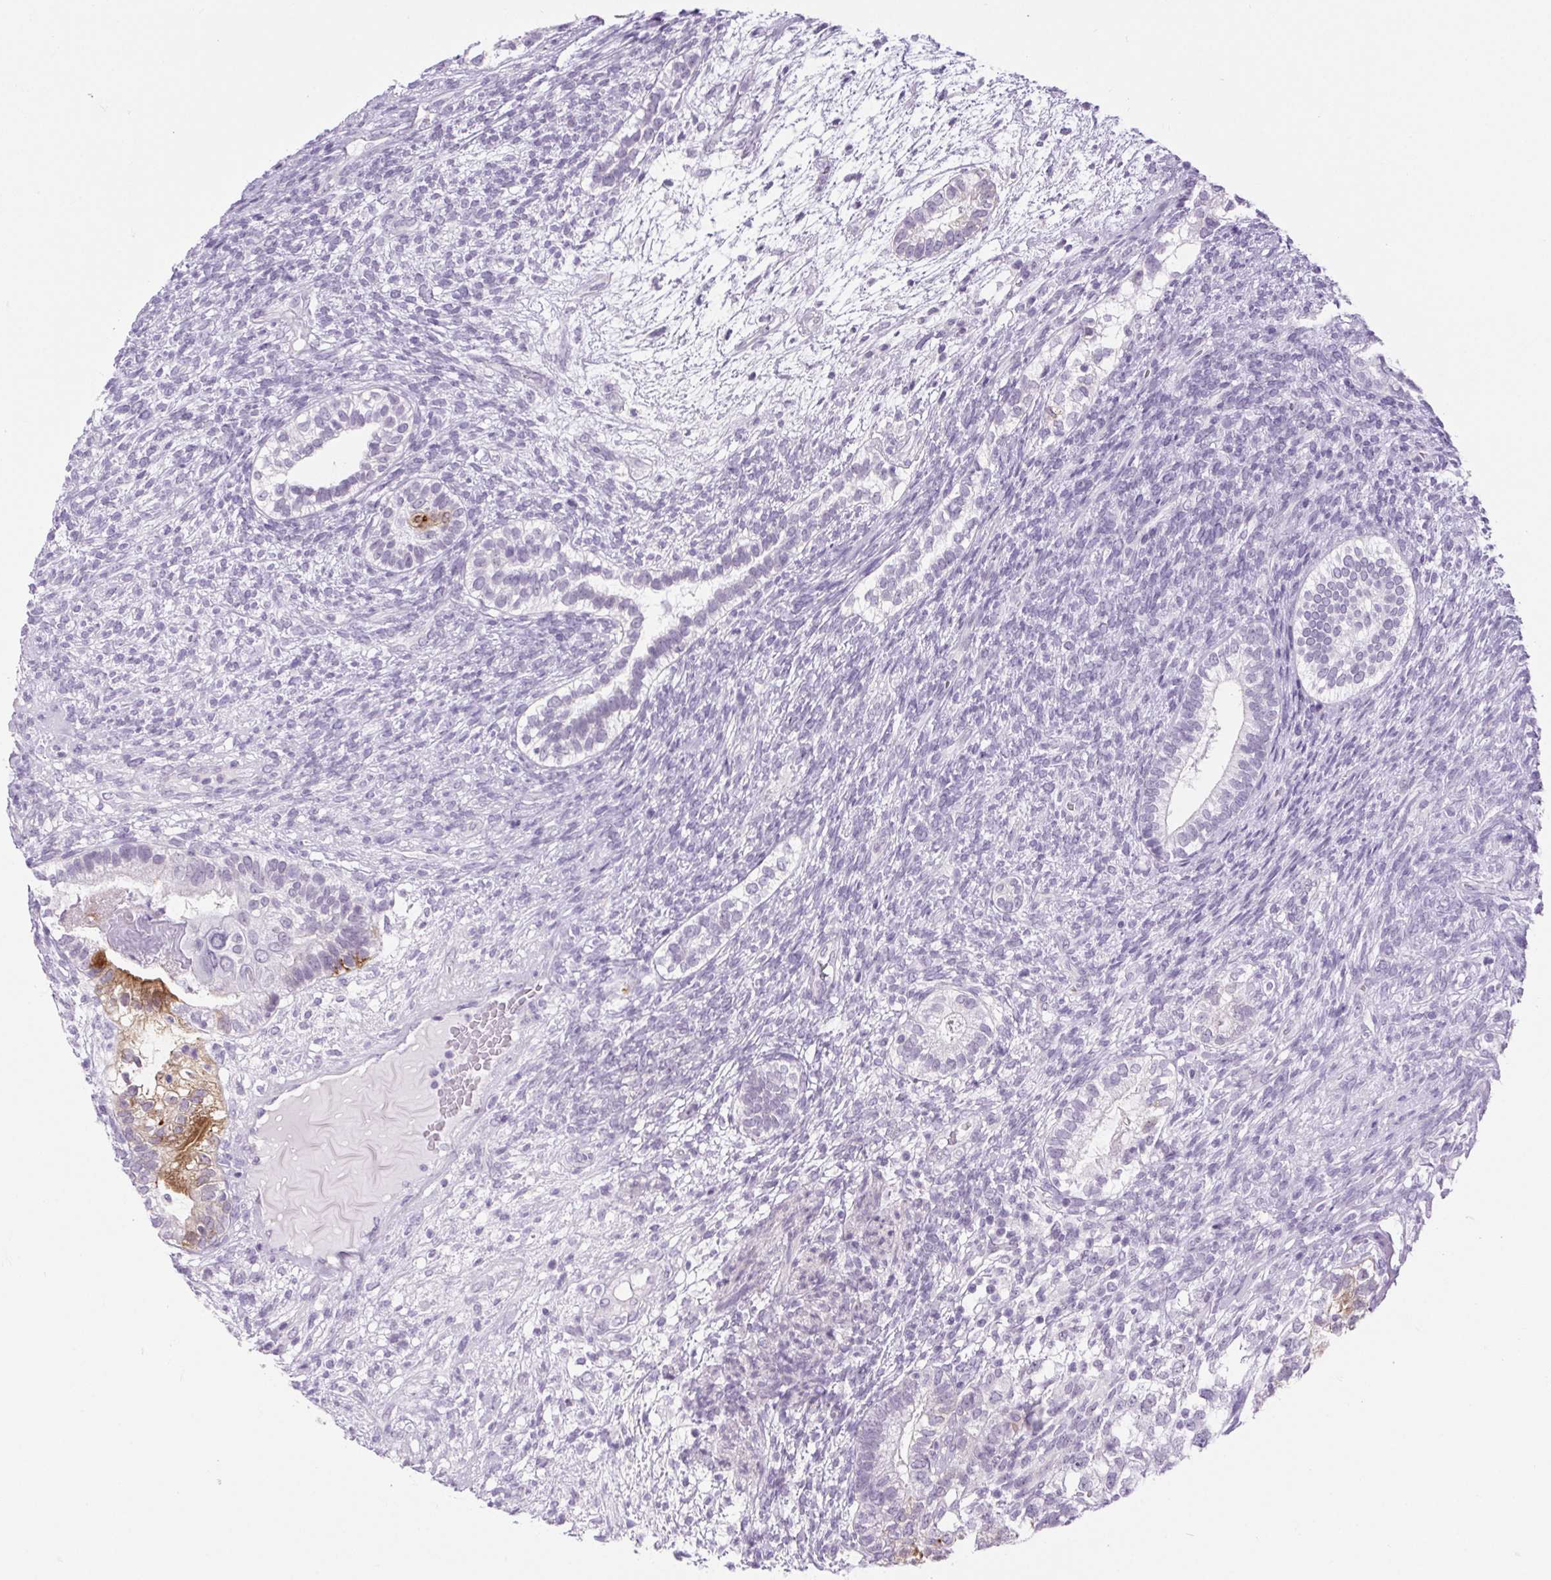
{"staining": {"intensity": "moderate", "quantity": "<25%", "location": "cytoplasmic/membranous"}, "tissue": "testis cancer", "cell_type": "Tumor cells", "image_type": "cancer", "snomed": [{"axis": "morphology", "description": "Seminoma, NOS"}, {"axis": "morphology", "description": "Carcinoma, Embryonal, NOS"}, {"axis": "topography", "description": "Testis"}], "caption": "Brown immunohistochemical staining in testis seminoma reveals moderate cytoplasmic/membranous staining in approximately <25% of tumor cells.", "gene": "BCAS1", "patient": {"sex": "male", "age": 41}}